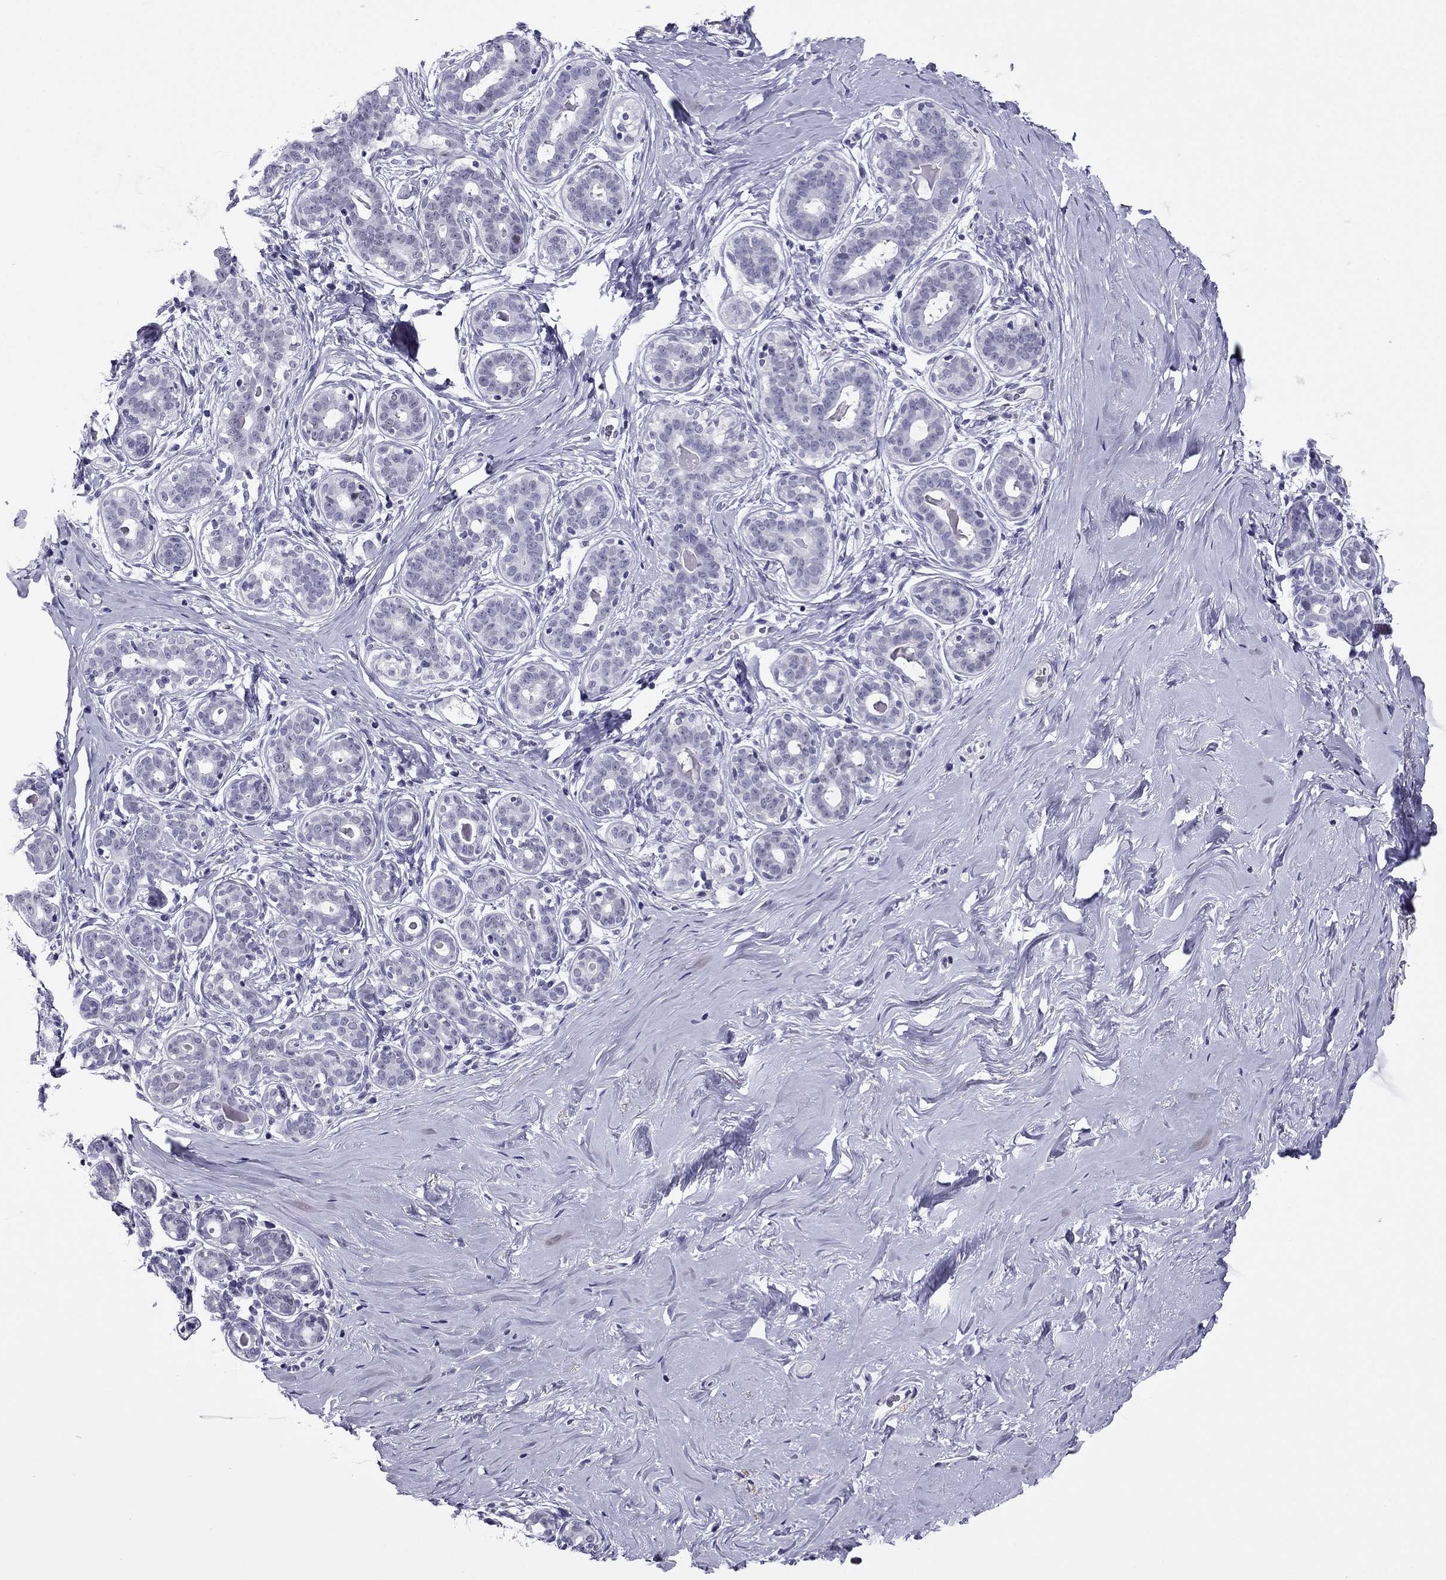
{"staining": {"intensity": "negative", "quantity": "none", "location": "none"}, "tissue": "breast", "cell_type": "Adipocytes", "image_type": "normal", "snomed": [{"axis": "morphology", "description": "Normal tissue, NOS"}, {"axis": "topography", "description": "Skin"}, {"axis": "topography", "description": "Breast"}], "caption": "IHC of unremarkable breast exhibits no expression in adipocytes.", "gene": "MYLK3", "patient": {"sex": "female", "age": 43}}